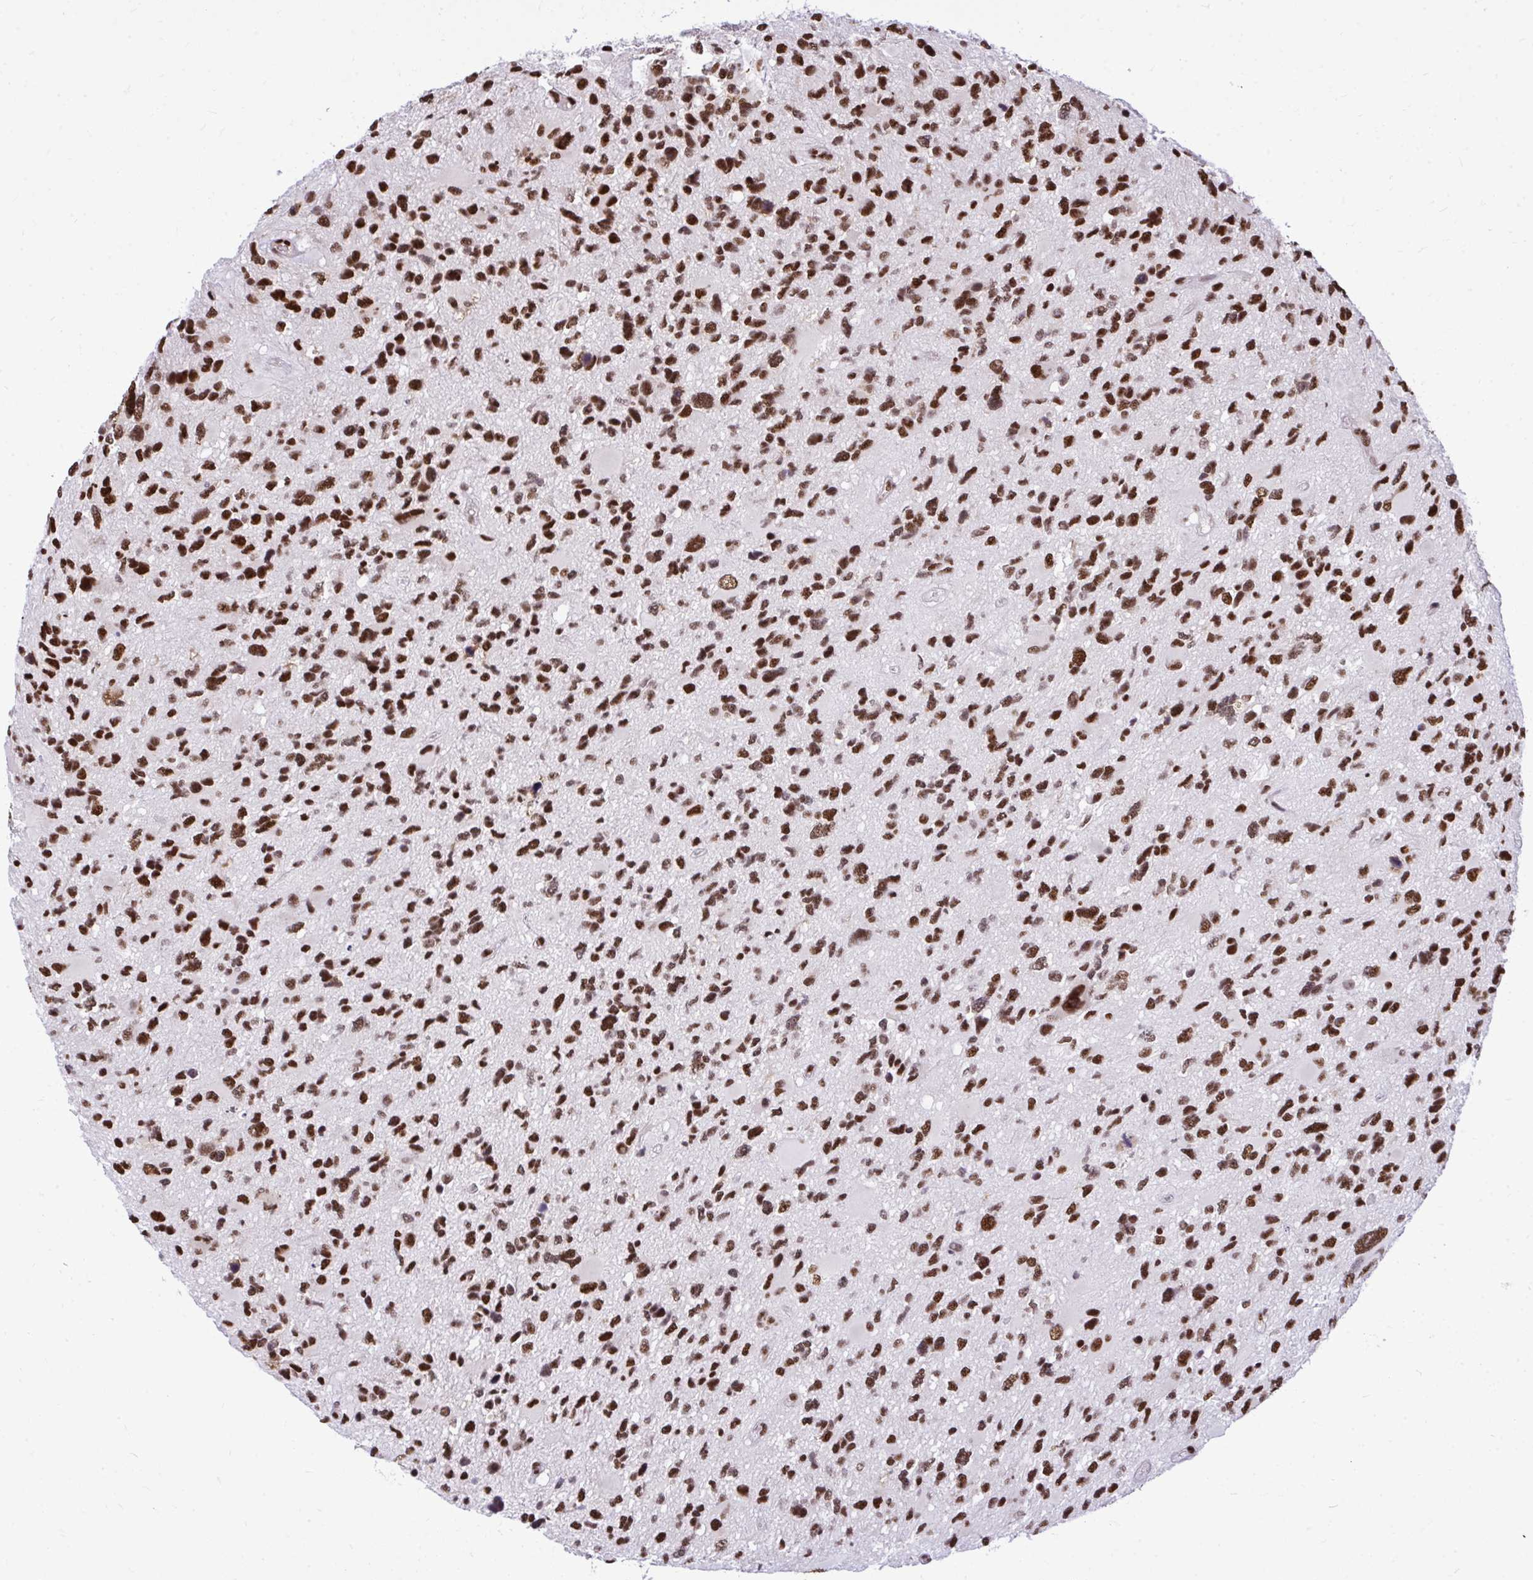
{"staining": {"intensity": "moderate", "quantity": "25%-75%", "location": "nuclear"}, "tissue": "glioma", "cell_type": "Tumor cells", "image_type": "cancer", "snomed": [{"axis": "morphology", "description": "Glioma, malignant, High grade"}, {"axis": "topography", "description": "Brain"}], "caption": "A medium amount of moderate nuclear expression is identified in approximately 25%-75% of tumor cells in glioma tissue. The protein of interest is shown in brown color, while the nuclei are stained blue.", "gene": "PRPF19", "patient": {"sex": "female", "age": 11}}